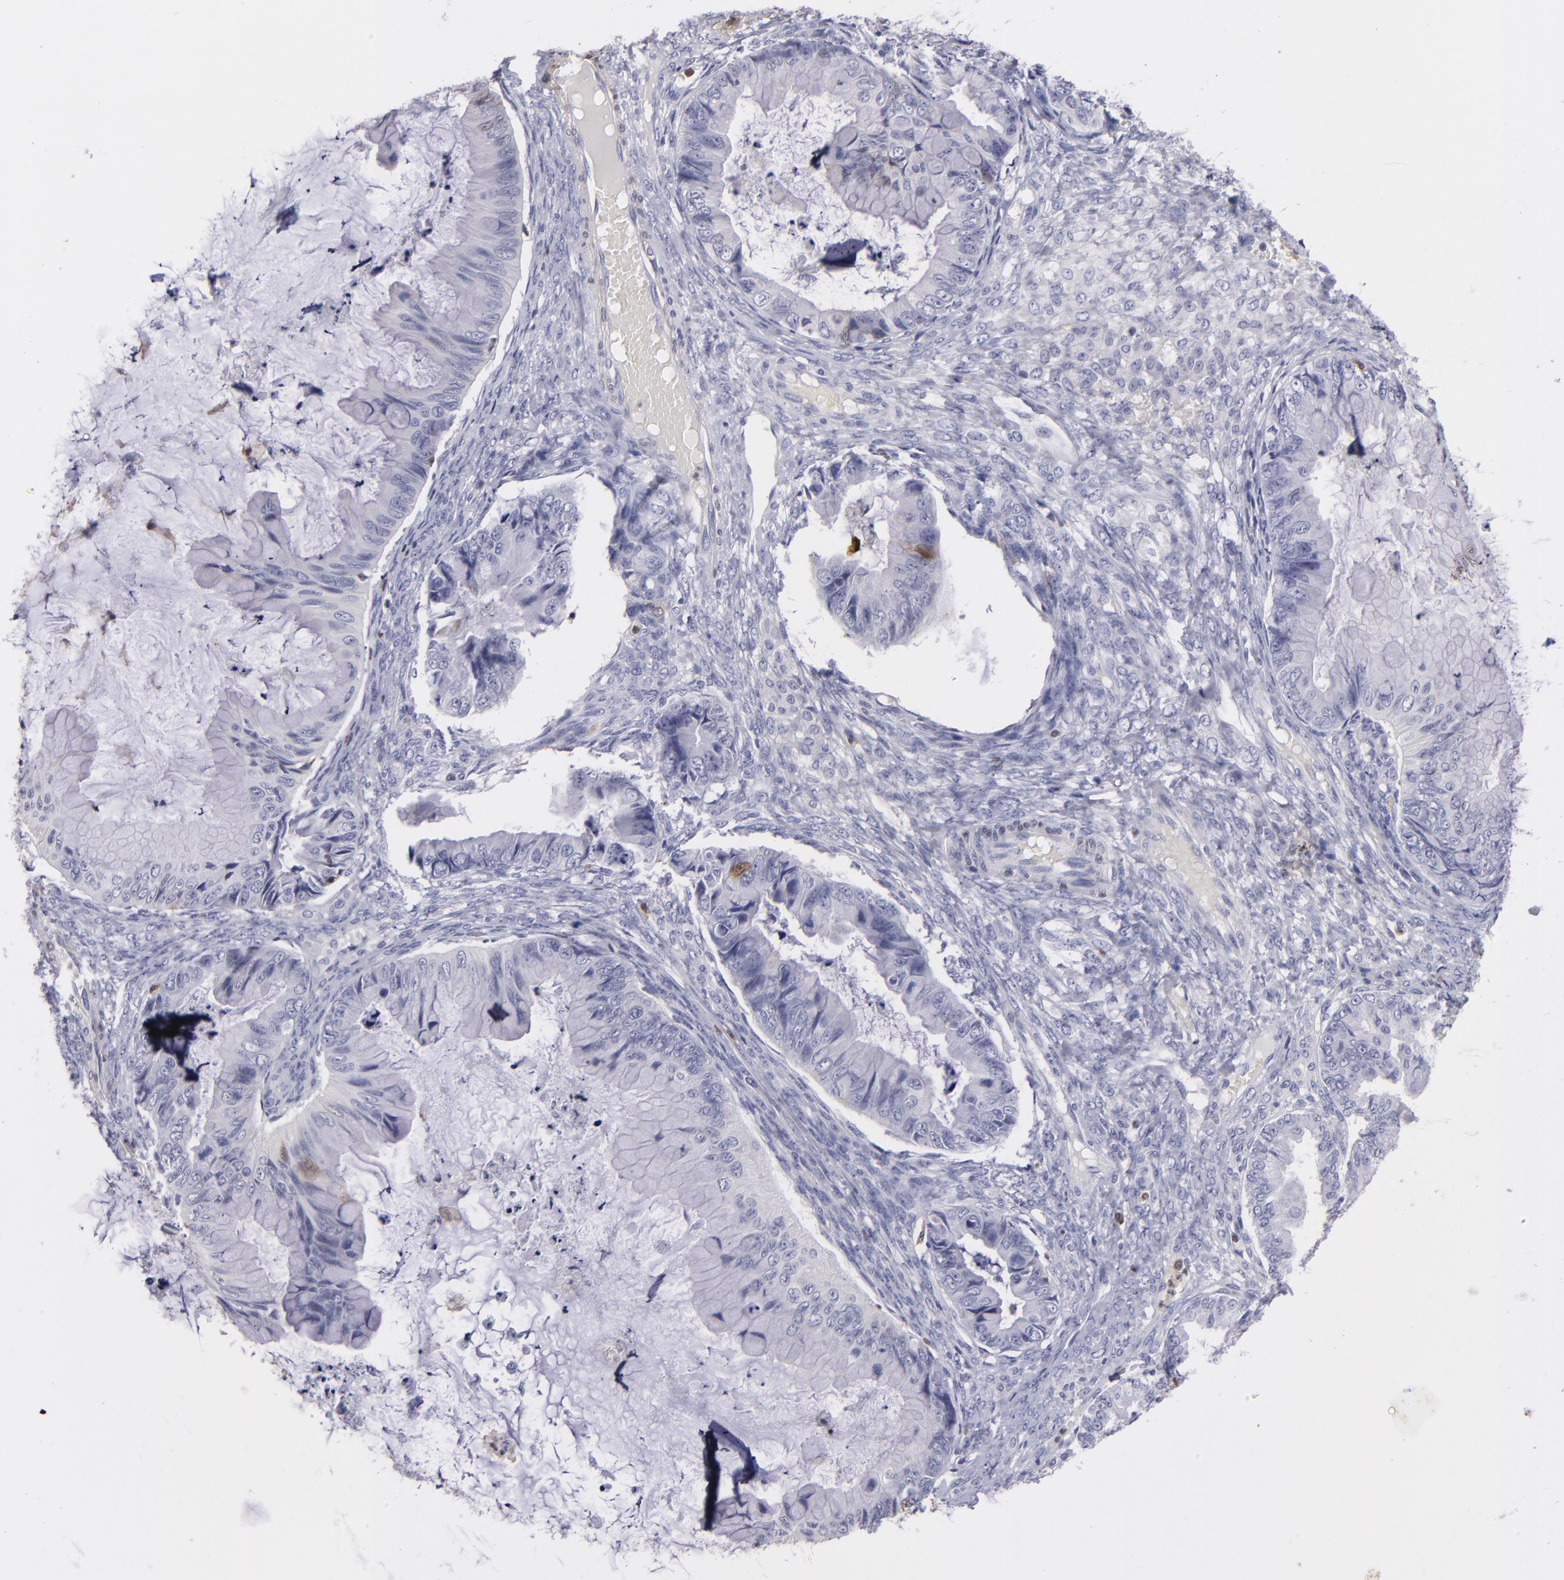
{"staining": {"intensity": "moderate", "quantity": "<25%", "location": "cytoplasmic/membranous,nuclear"}, "tissue": "ovarian cancer", "cell_type": "Tumor cells", "image_type": "cancer", "snomed": [{"axis": "morphology", "description": "Cystadenocarcinoma, mucinous, NOS"}, {"axis": "topography", "description": "Ovary"}], "caption": "A photomicrograph showing moderate cytoplasmic/membranous and nuclear staining in approximately <25% of tumor cells in ovarian cancer (mucinous cystadenocarcinoma), as visualized by brown immunohistochemical staining.", "gene": "S100A2", "patient": {"sex": "female", "age": 36}}